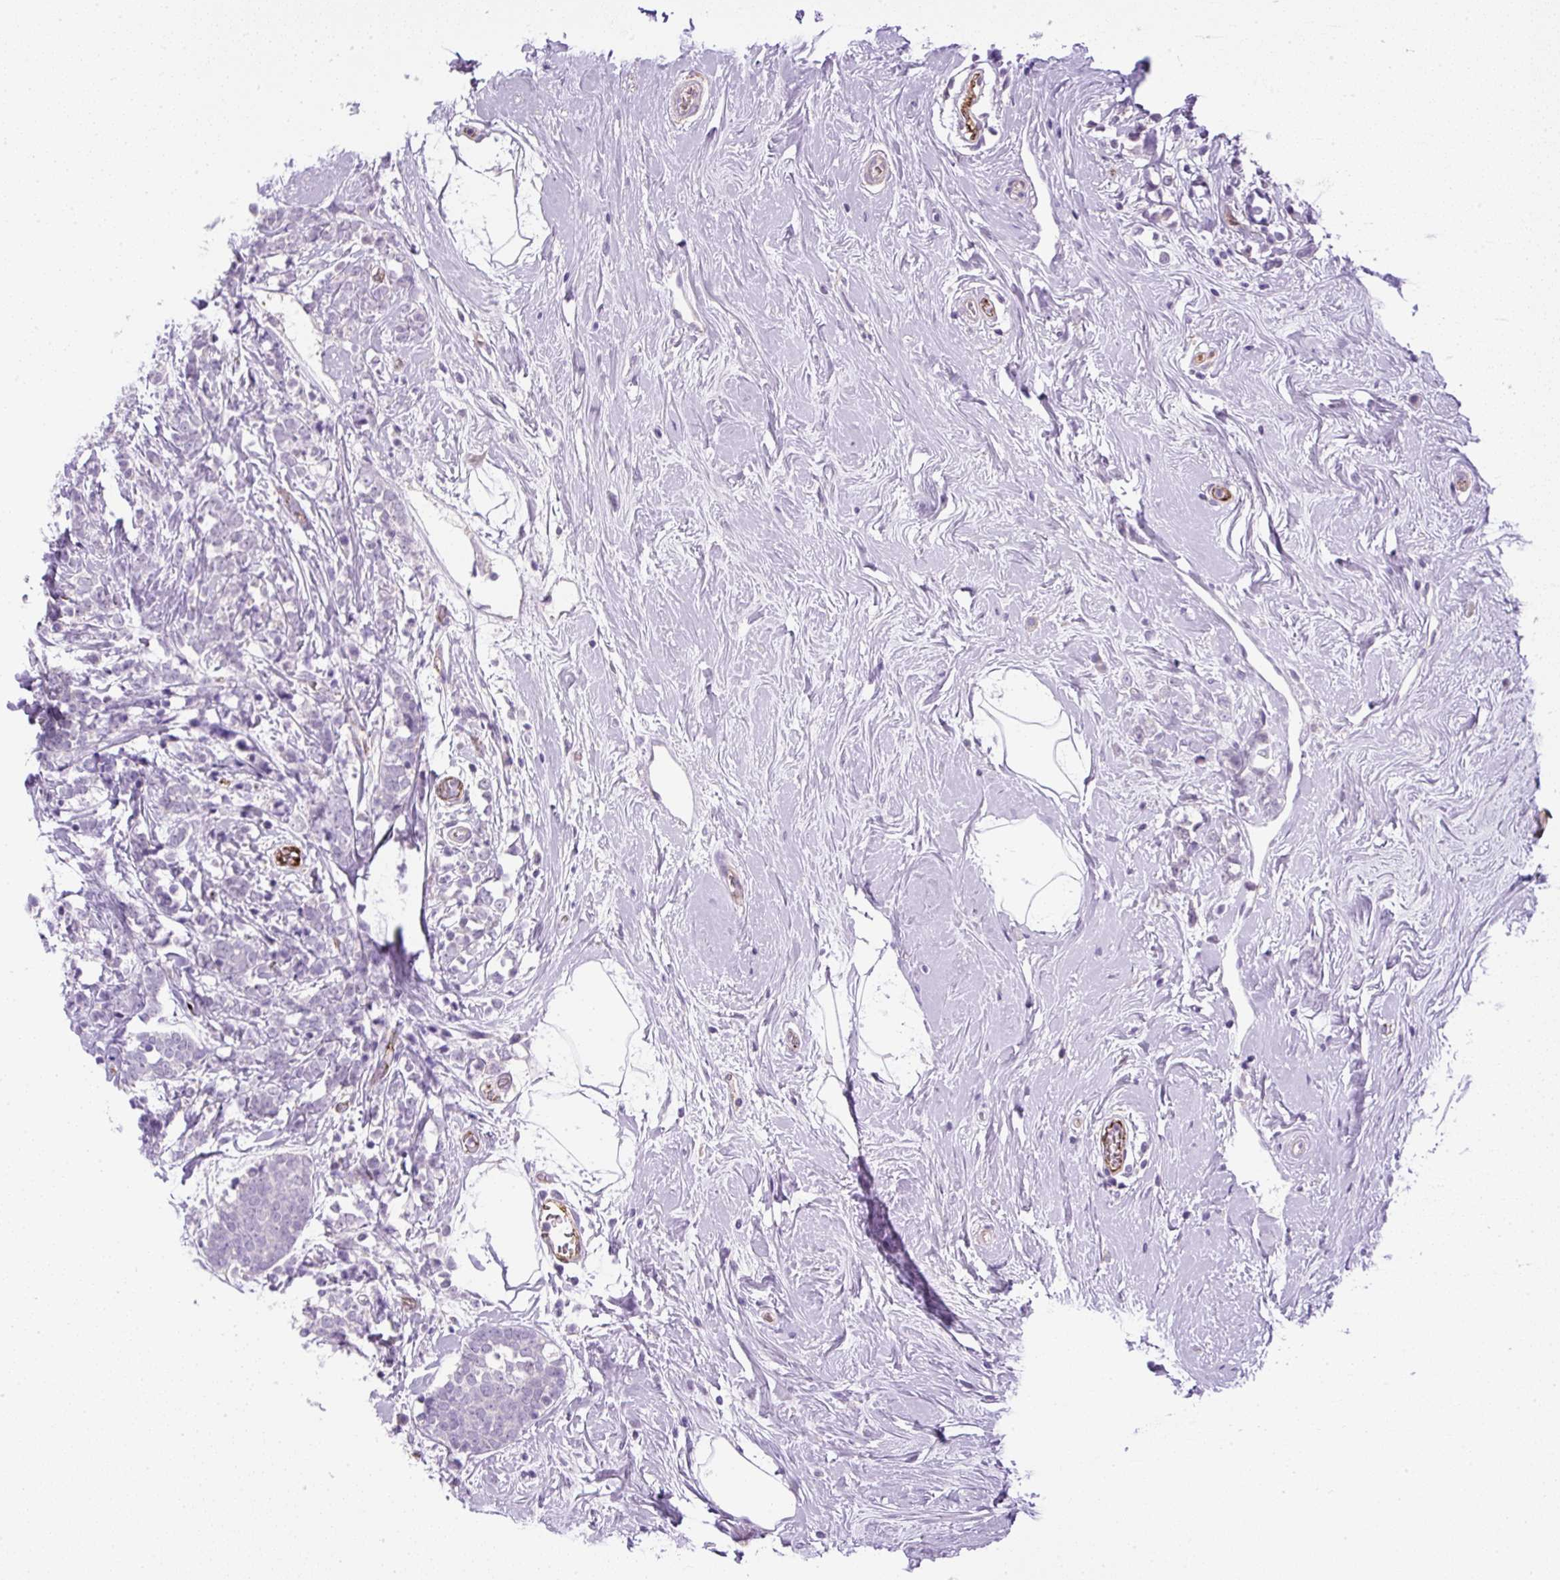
{"staining": {"intensity": "negative", "quantity": "none", "location": "none"}, "tissue": "breast cancer", "cell_type": "Tumor cells", "image_type": "cancer", "snomed": [{"axis": "morphology", "description": "Lobular carcinoma"}, {"axis": "topography", "description": "Breast"}], "caption": "A histopathology image of human lobular carcinoma (breast) is negative for staining in tumor cells. (DAB IHC, high magnification).", "gene": "LEFTY2", "patient": {"sex": "female", "age": 58}}